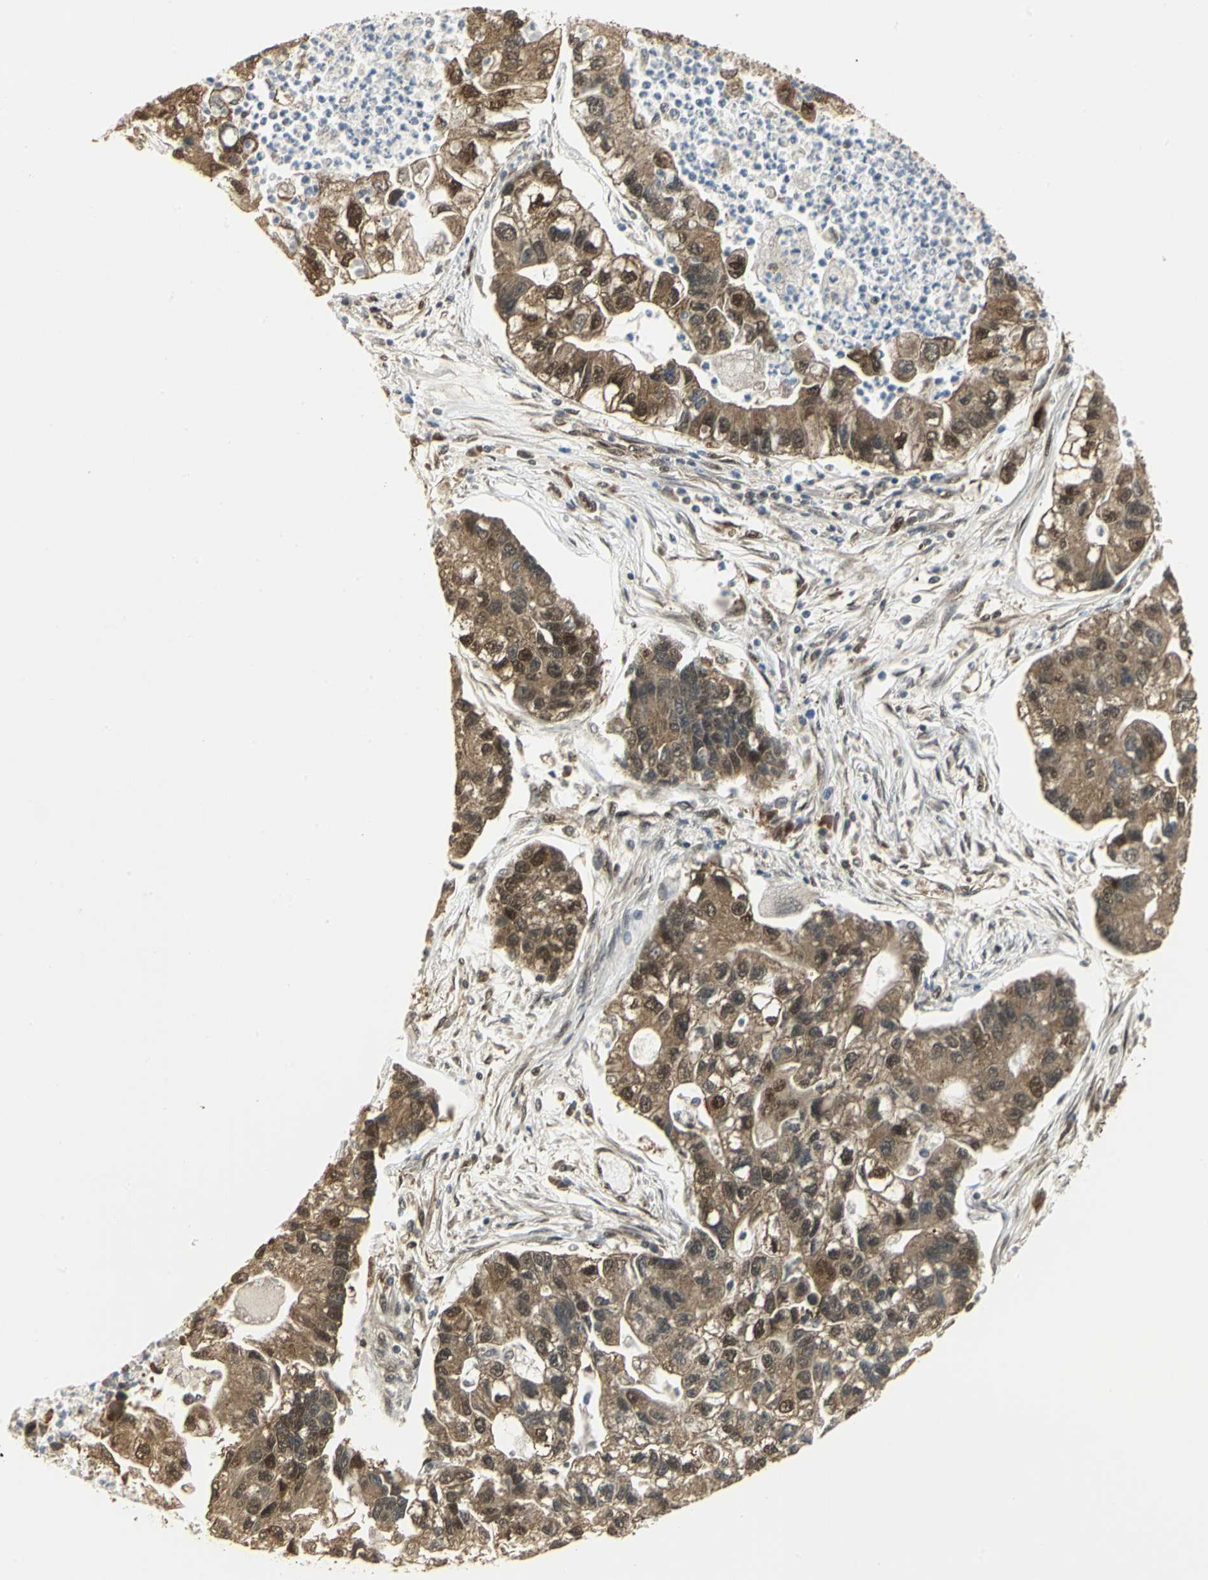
{"staining": {"intensity": "moderate", "quantity": ">75%", "location": "cytoplasmic/membranous,nuclear"}, "tissue": "lung cancer", "cell_type": "Tumor cells", "image_type": "cancer", "snomed": [{"axis": "morphology", "description": "Adenocarcinoma, NOS"}, {"axis": "topography", "description": "Lung"}], "caption": "High-magnification brightfield microscopy of lung cancer stained with DAB (brown) and counterstained with hematoxylin (blue). tumor cells exhibit moderate cytoplasmic/membranous and nuclear expression is appreciated in approximately>75% of cells.", "gene": "PSMC4", "patient": {"sex": "female", "age": 51}}